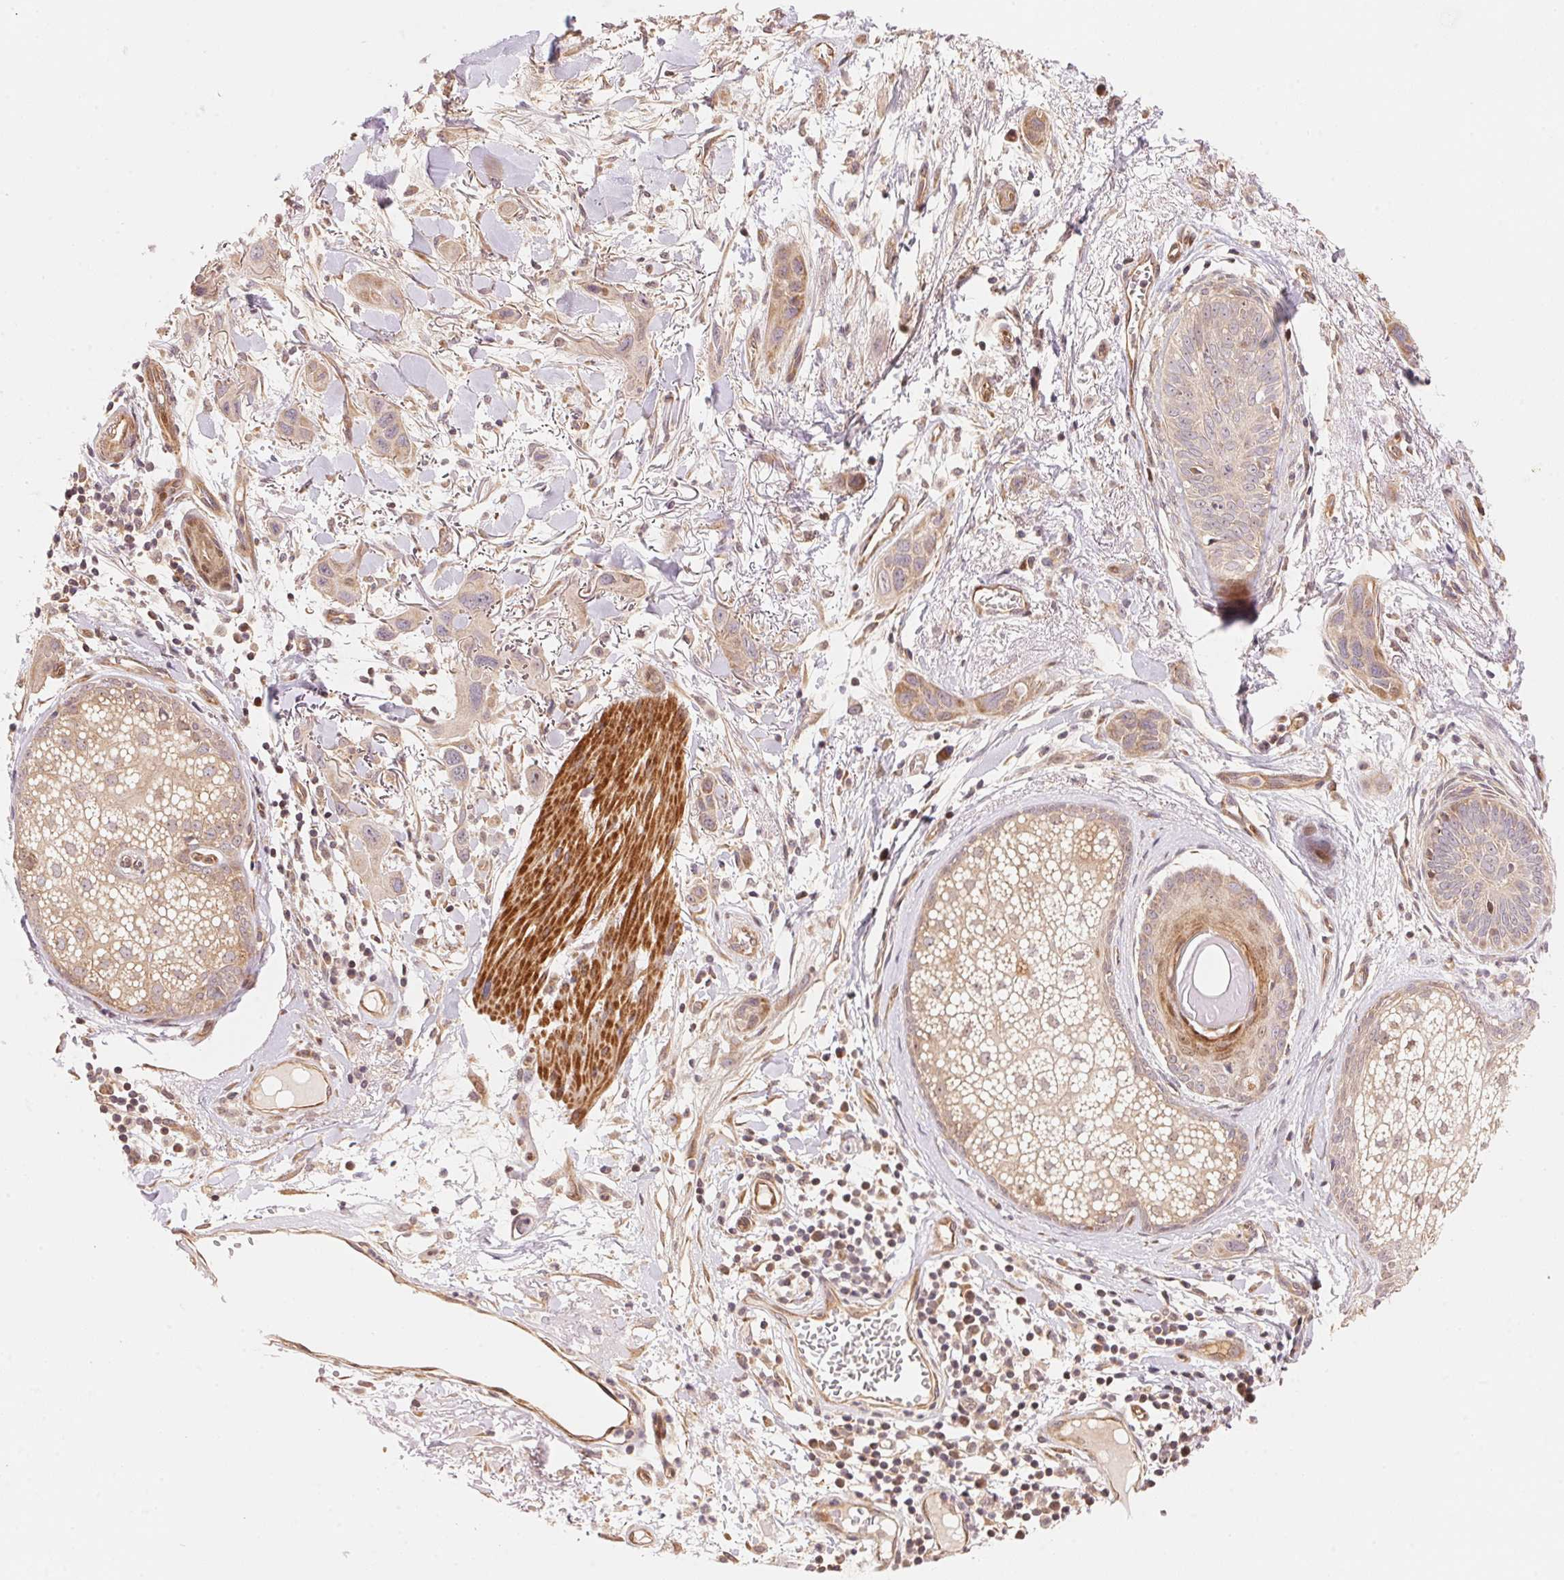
{"staining": {"intensity": "negative", "quantity": "none", "location": "none"}, "tissue": "skin cancer", "cell_type": "Tumor cells", "image_type": "cancer", "snomed": [{"axis": "morphology", "description": "Squamous cell carcinoma, NOS"}, {"axis": "topography", "description": "Skin"}], "caption": "An image of human skin cancer is negative for staining in tumor cells. (Immunohistochemistry (ihc), brightfield microscopy, high magnification).", "gene": "TNIP2", "patient": {"sex": "male", "age": 79}}